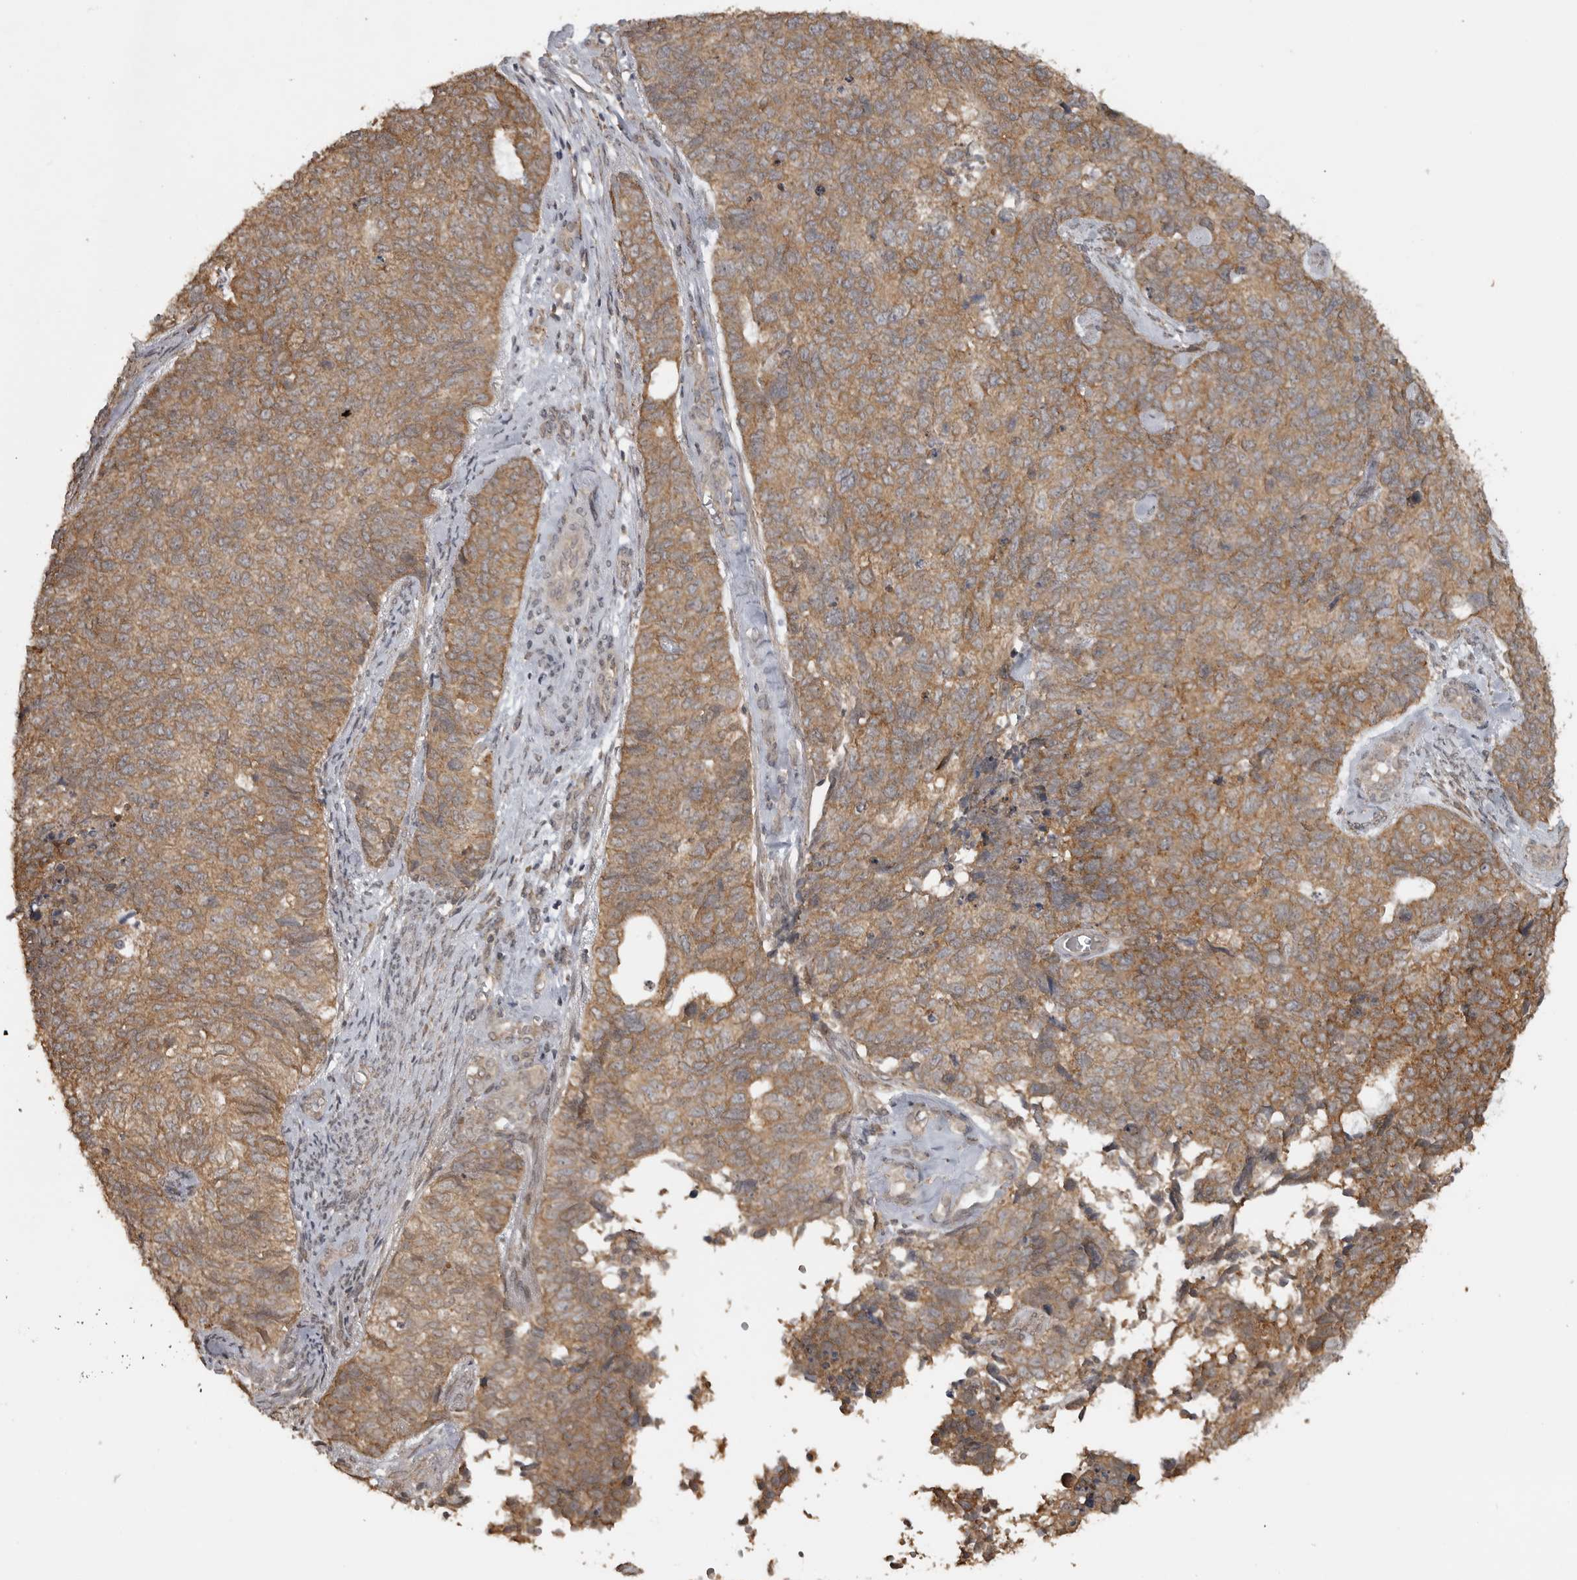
{"staining": {"intensity": "moderate", "quantity": ">75%", "location": "cytoplasmic/membranous"}, "tissue": "cervical cancer", "cell_type": "Tumor cells", "image_type": "cancer", "snomed": [{"axis": "morphology", "description": "Squamous cell carcinoma, NOS"}, {"axis": "topography", "description": "Cervix"}], "caption": "Cervical cancer stained with IHC demonstrates moderate cytoplasmic/membranous staining in approximately >75% of tumor cells.", "gene": "LLGL1", "patient": {"sex": "female", "age": 63}}